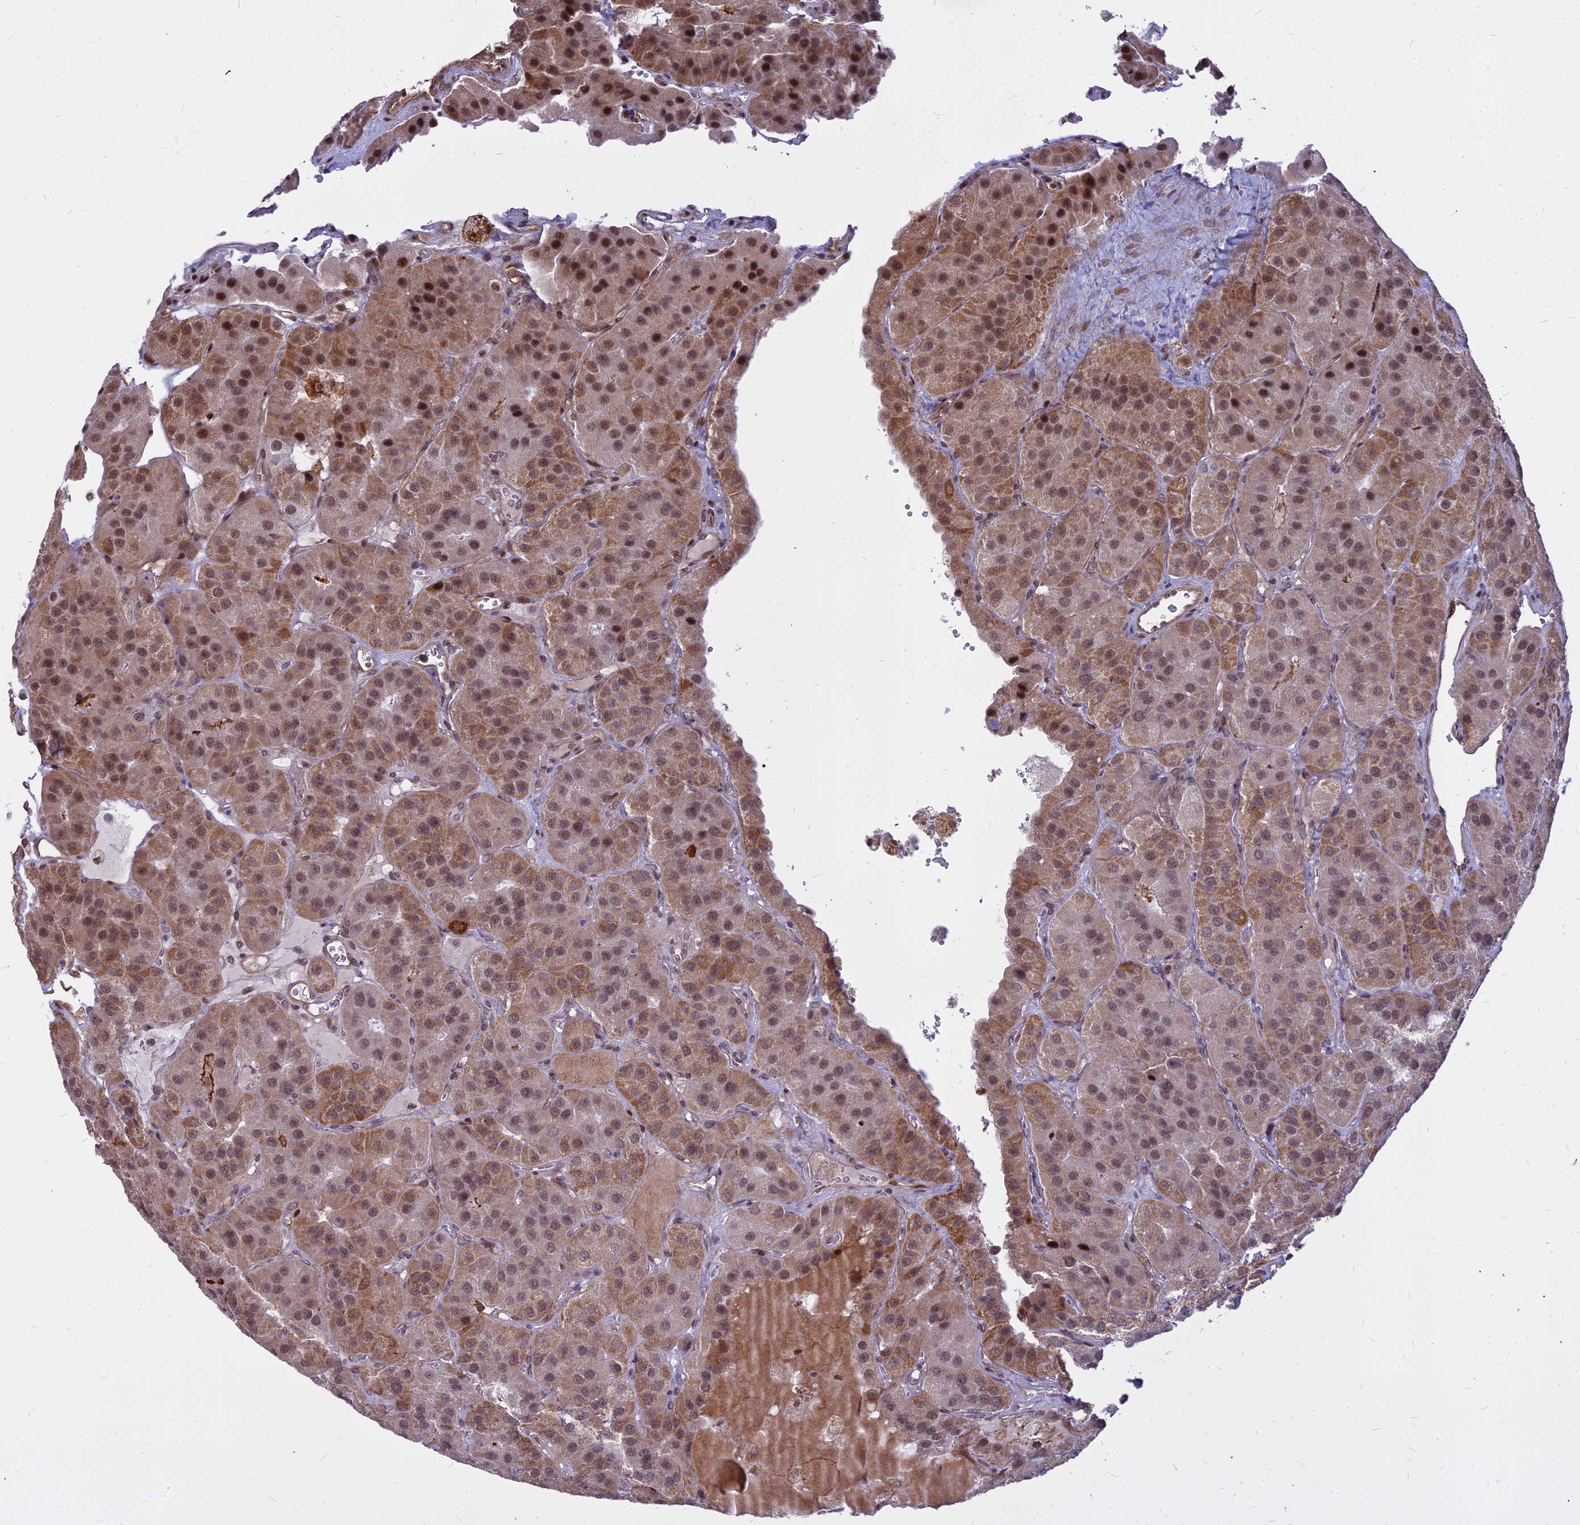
{"staining": {"intensity": "moderate", "quantity": ">75%", "location": "cytoplasmic/membranous,nuclear"}, "tissue": "parathyroid gland", "cell_type": "Glandular cells", "image_type": "normal", "snomed": [{"axis": "morphology", "description": "Normal tissue, NOS"}, {"axis": "morphology", "description": "Adenoma, NOS"}, {"axis": "topography", "description": "Parathyroid gland"}], "caption": "An immunohistochemistry photomicrograph of unremarkable tissue is shown. Protein staining in brown shows moderate cytoplasmic/membranous,nuclear positivity in parathyroid gland within glandular cells.", "gene": "ALG10B", "patient": {"sex": "female", "age": 86}}